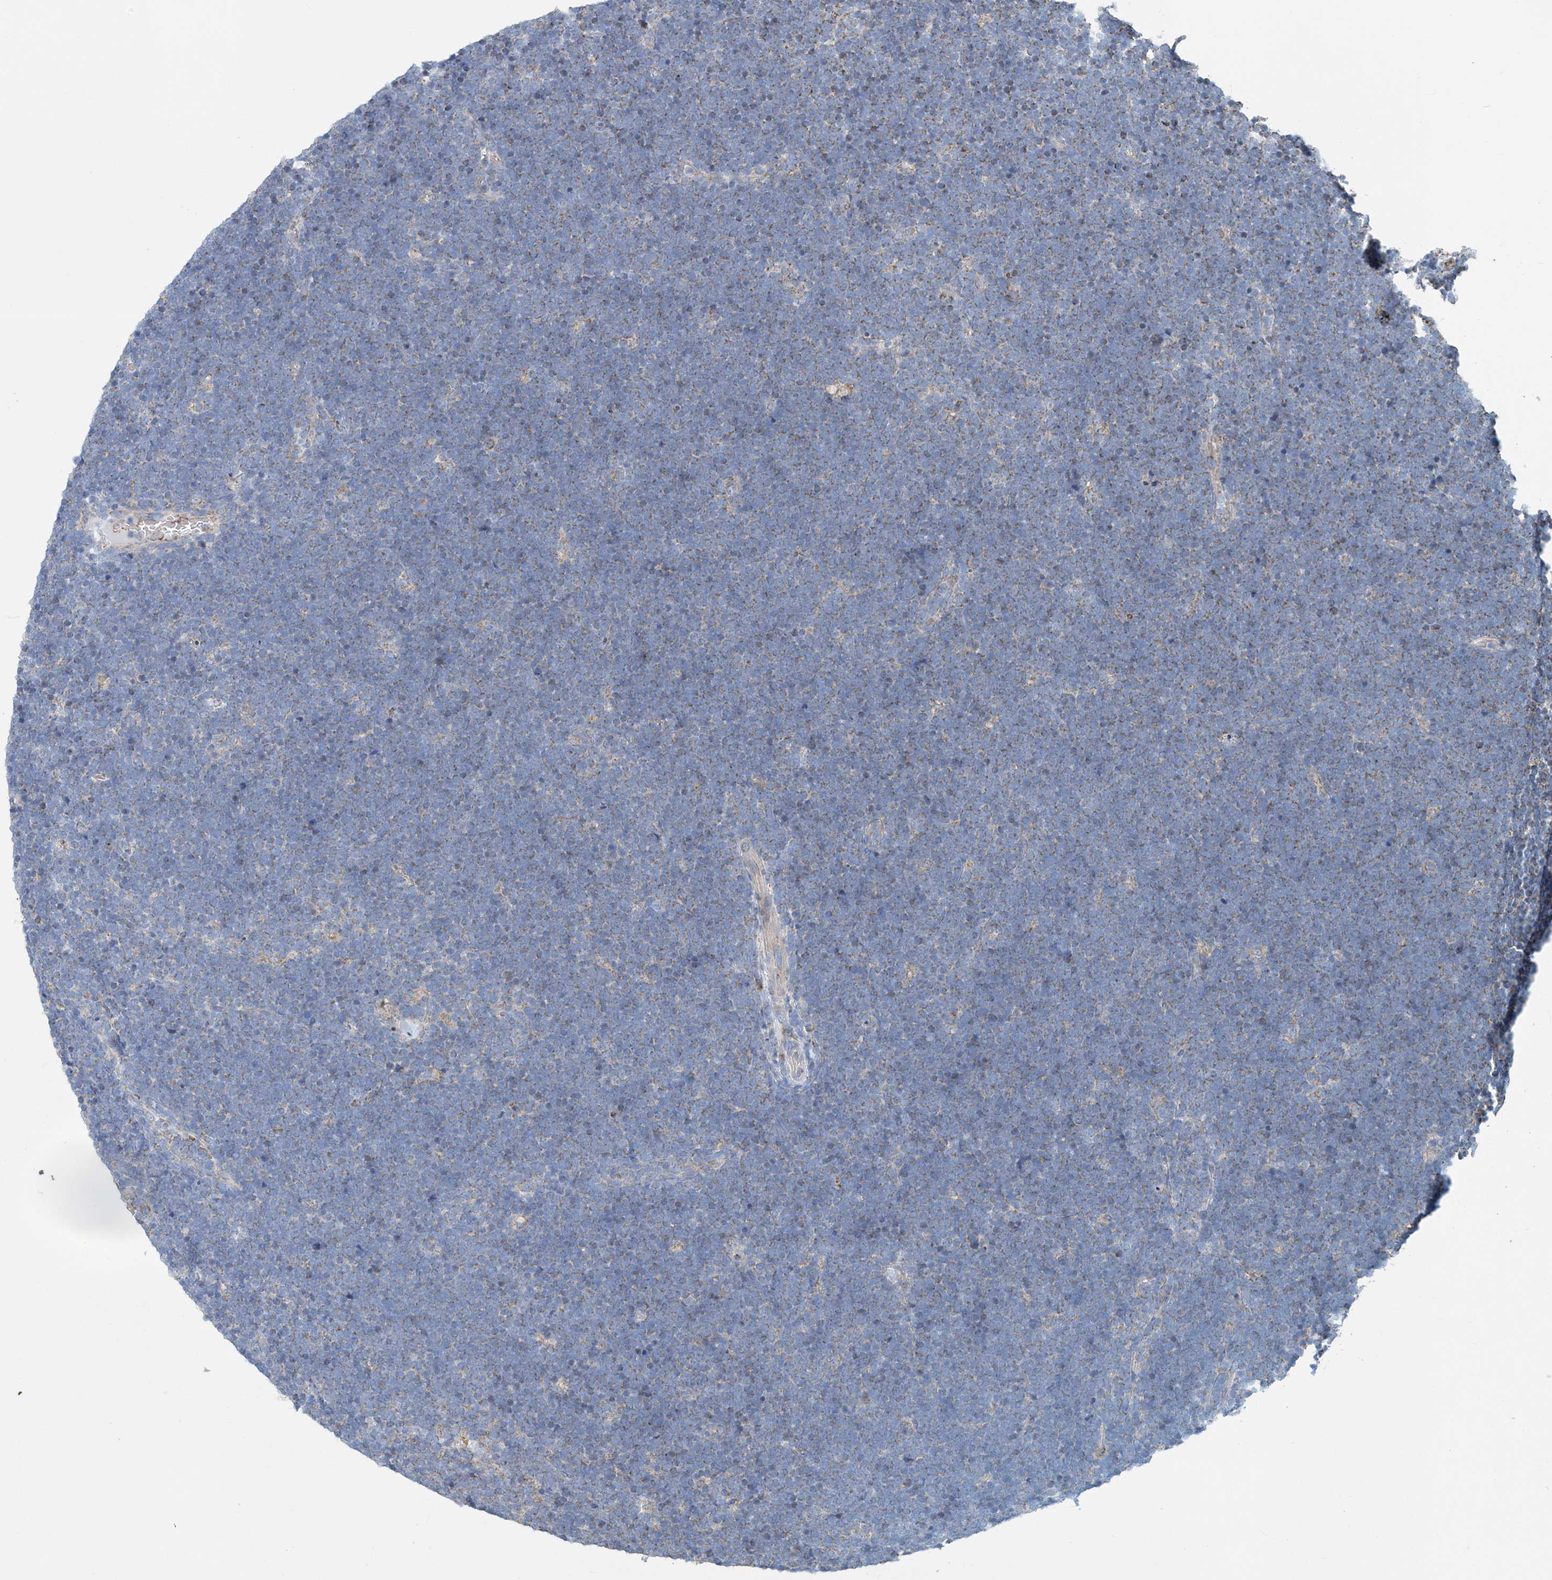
{"staining": {"intensity": "weak", "quantity": "25%-75%", "location": "cytoplasmic/membranous"}, "tissue": "lymphoma", "cell_type": "Tumor cells", "image_type": "cancer", "snomed": [{"axis": "morphology", "description": "Malignant lymphoma, non-Hodgkin's type, High grade"}, {"axis": "topography", "description": "Lymph node"}], "caption": "A brown stain shows weak cytoplasmic/membranous expression of a protein in human lymphoma tumor cells.", "gene": "COMMD1", "patient": {"sex": "male", "age": 13}}